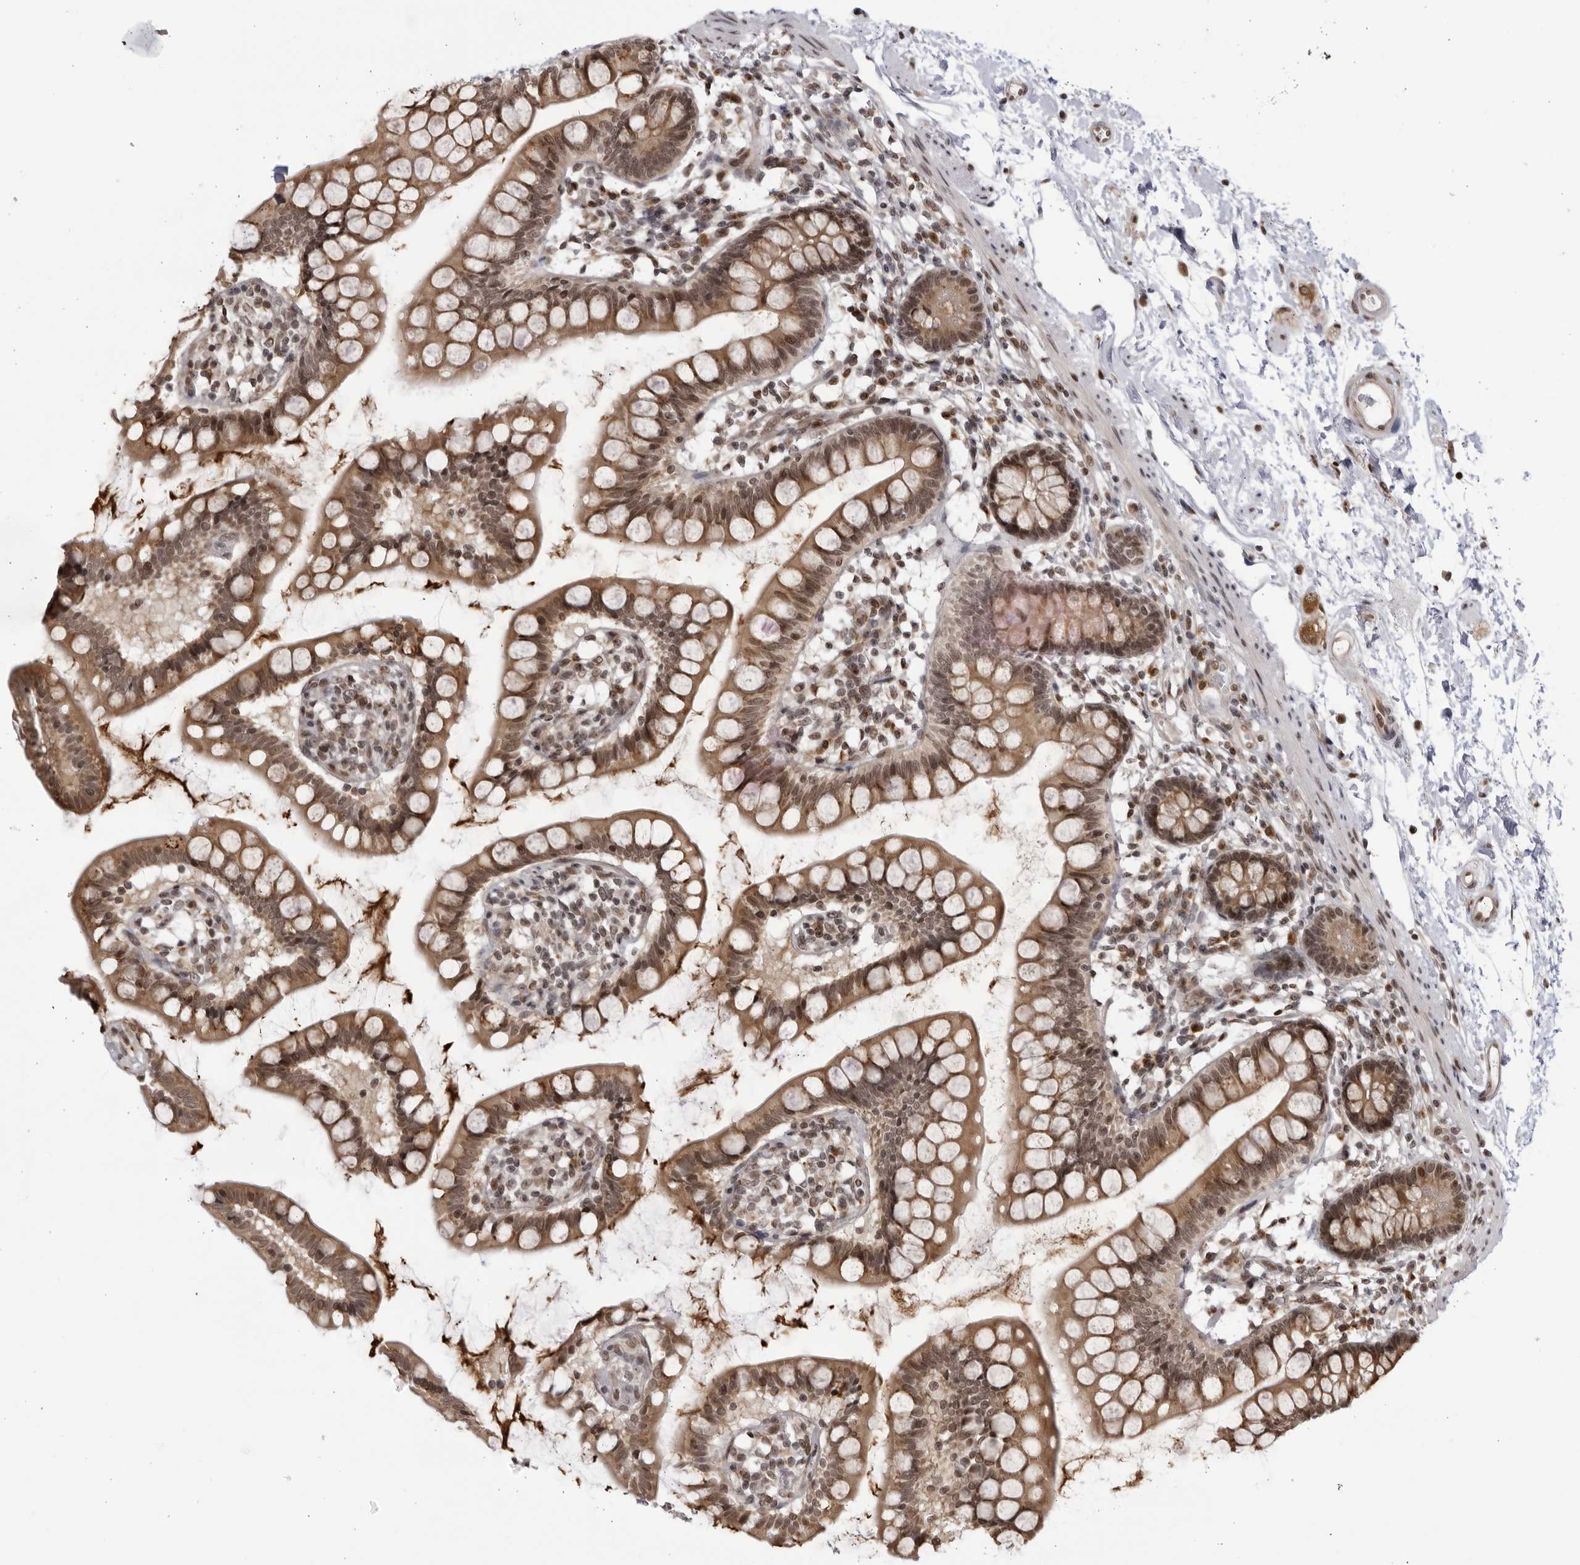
{"staining": {"intensity": "moderate", "quantity": ">75%", "location": "cytoplasmic/membranous"}, "tissue": "small intestine", "cell_type": "Glandular cells", "image_type": "normal", "snomed": [{"axis": "morphology", "description": "Normal tissue, NOS"}, {"axis": "topography", "description": "Small intestine"}], "caption": "Moderate cytoplasmic/membranous staining is seen in approximately >75% of glandular cells in unremarkable small intestine. The protein is stained brown, and the nuclei are stained in blue (DAB IHC with brightfield microscopy, high magnification).", "gene": "RASGEF1C", "patient": {"sex": "female", "age": 84}}